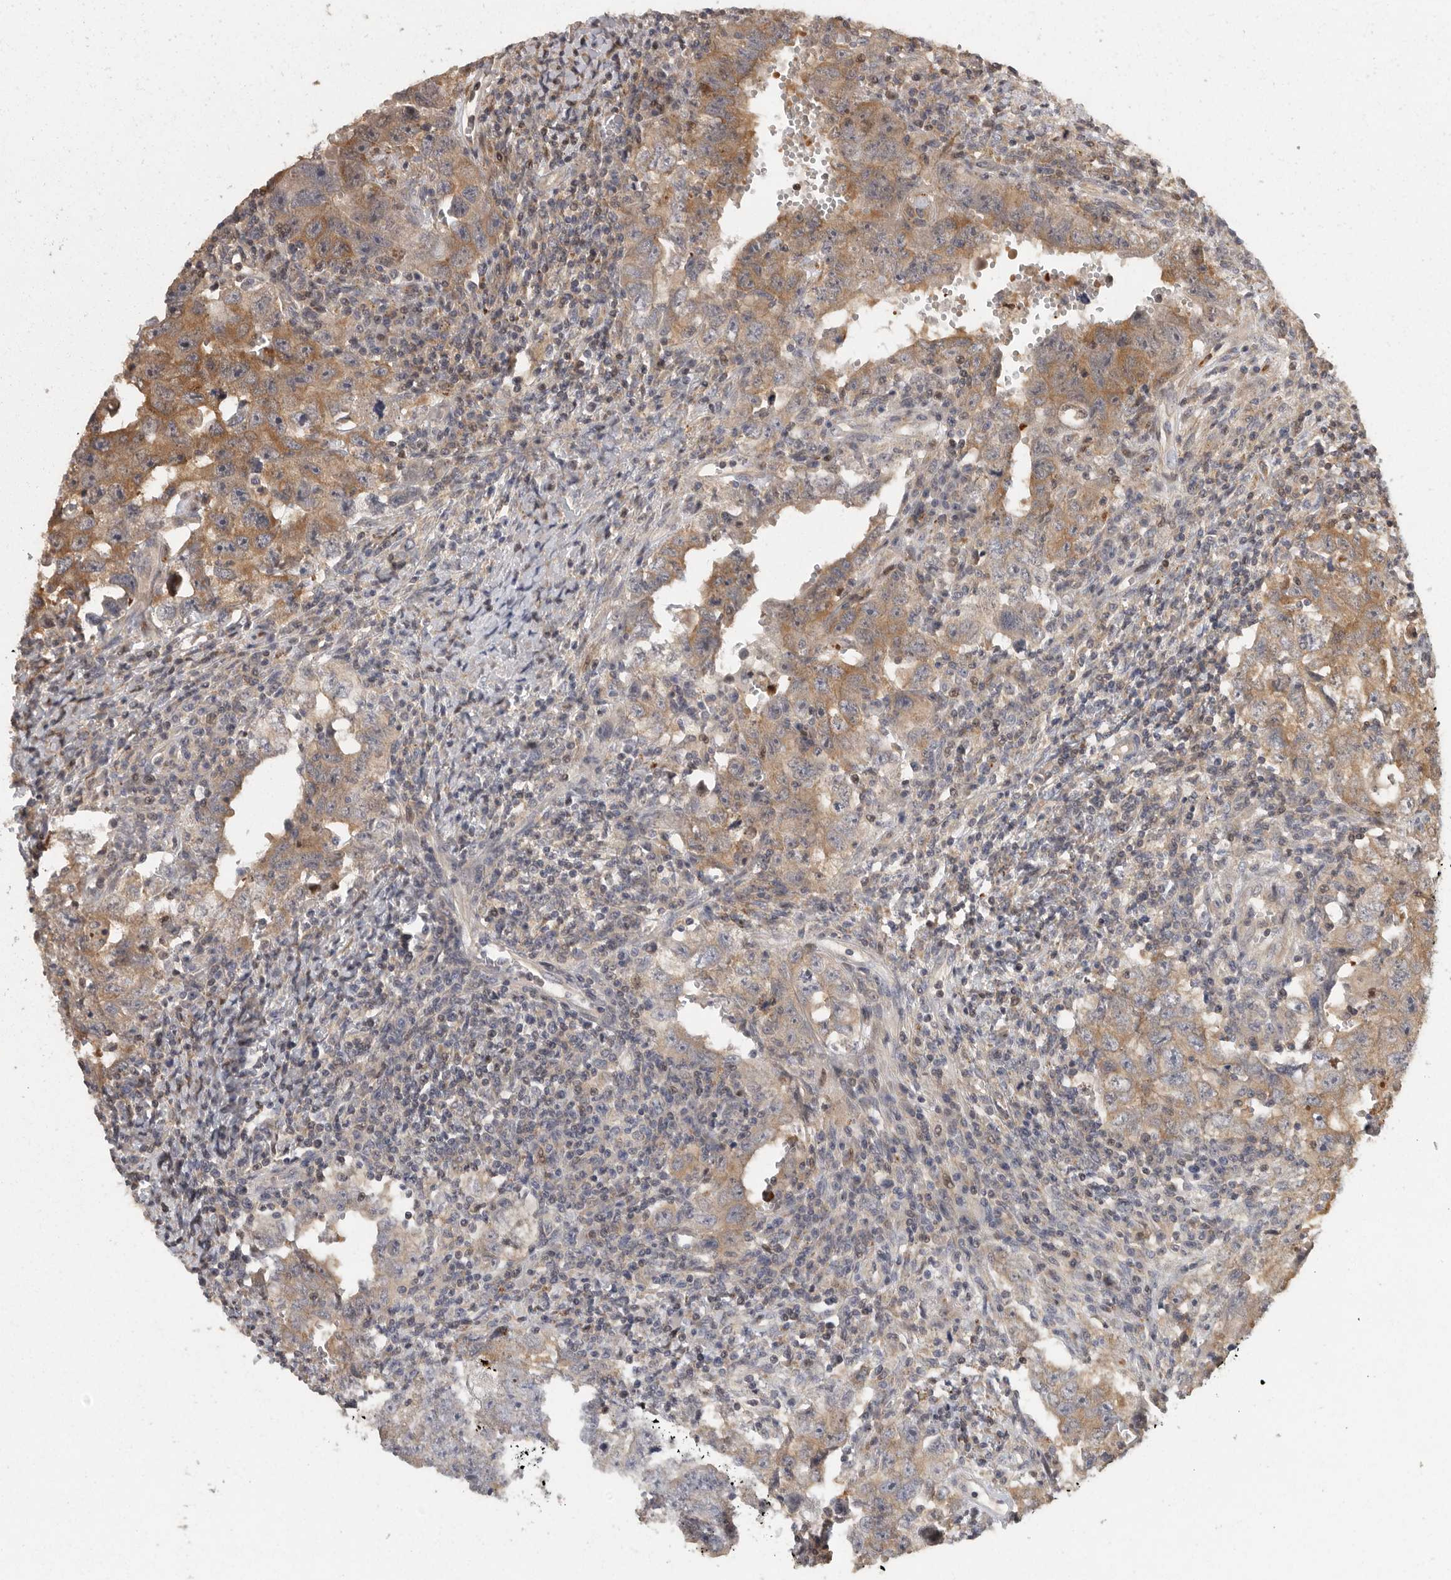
{"staining": {"intensity": "moderate", "quantity": ">75%", "location": "cytoplasmic/membranous"}, "tissue": "testis cancer", "cell_type": "Tumor cells", "image_type": "cancer", "snomed": [{"axis": "morphology", "description": "Carcinoma, Embryonal, NOS"}, {"axis": "topography", "description": "Testis"}], "caption": "Testis cancer (embryonal carcinoma) tissue displays moderate cytoplasmic/membranous expression in approximately >75% of tumor cells", "gene": "SWT1", "patient": {"sex": "male", "age": 26}}